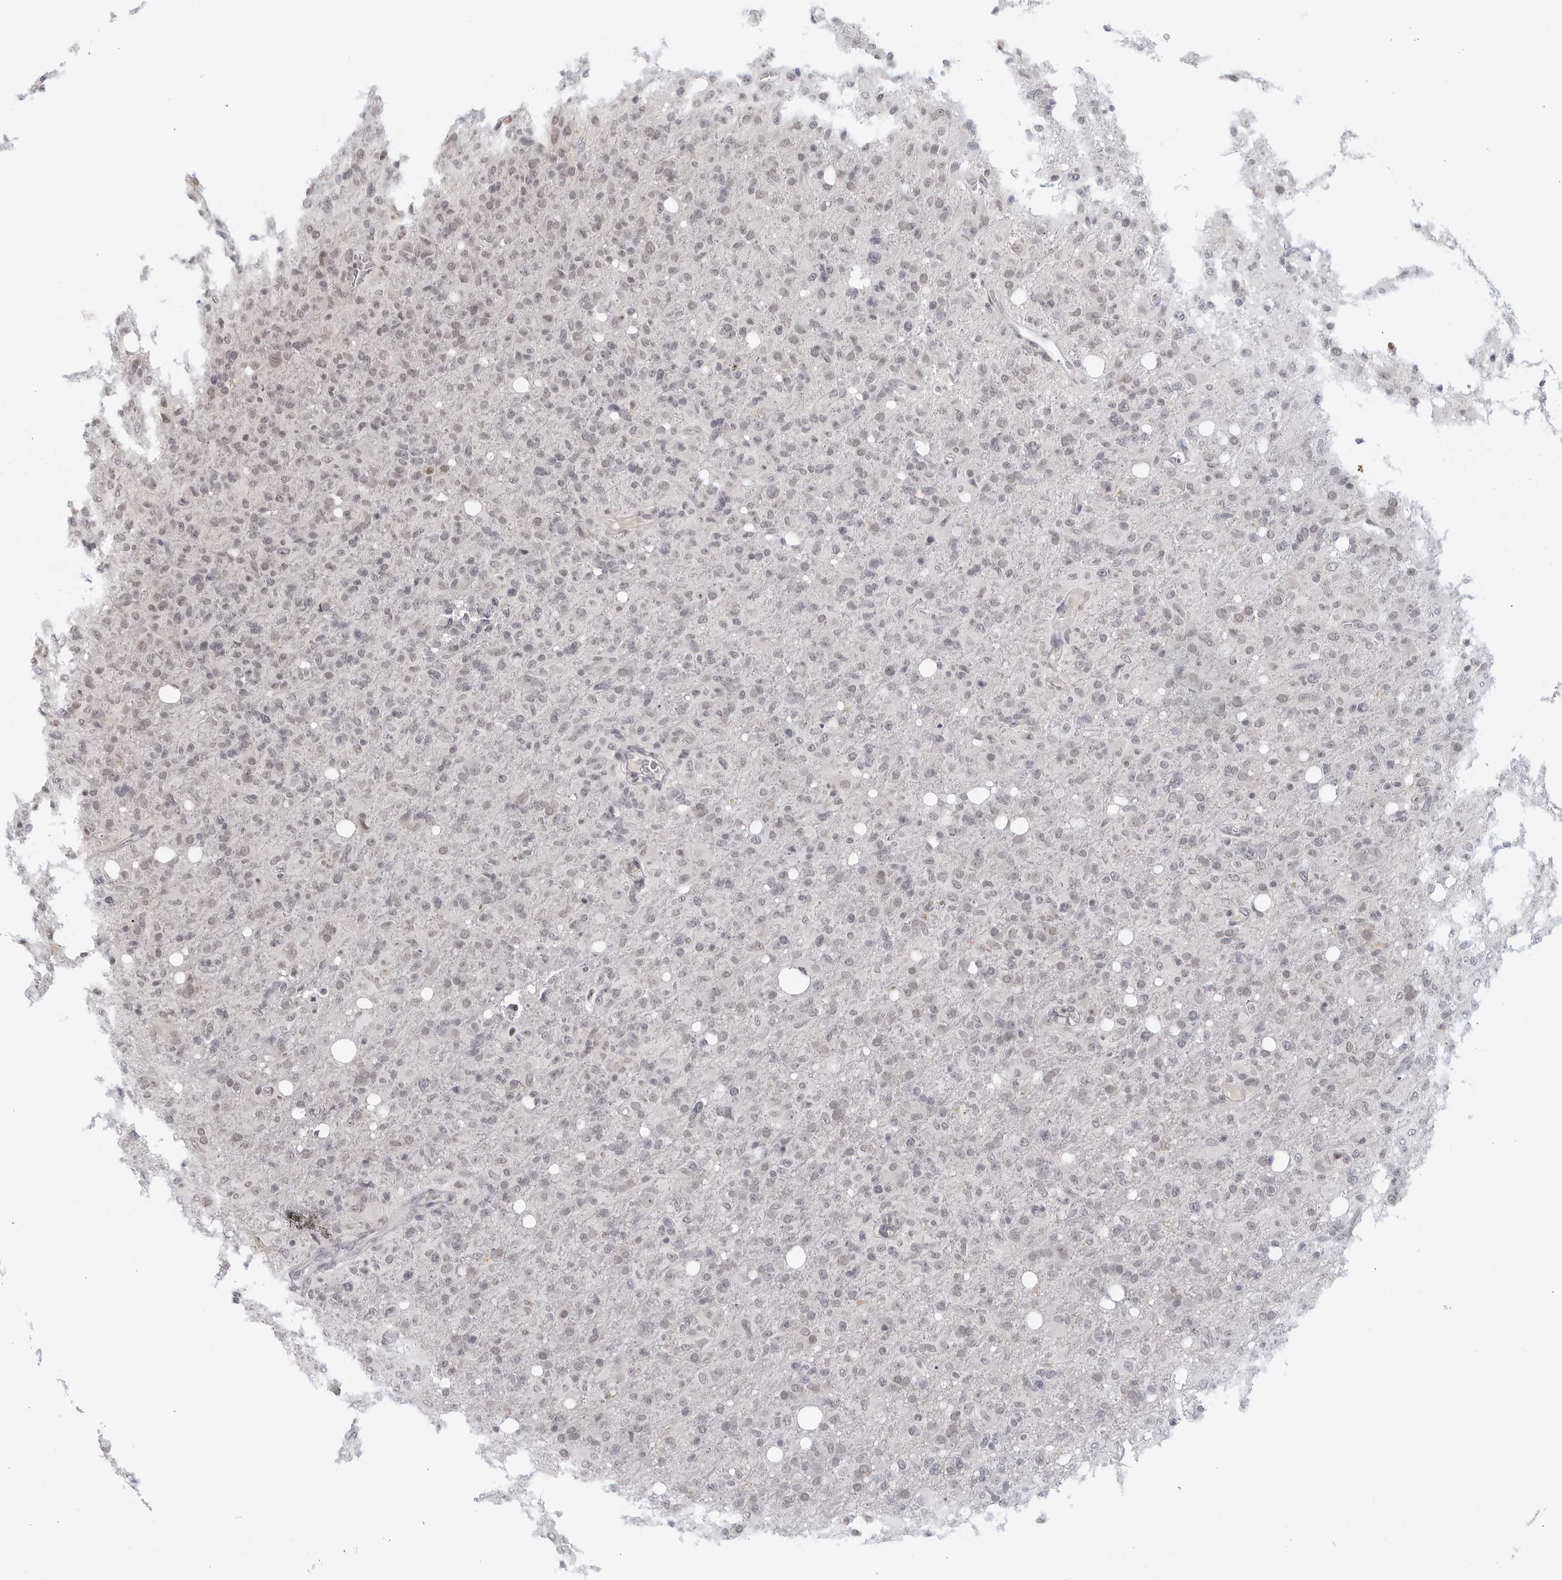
{"staining": {"intensity": "negative", "quantity": "none", "location": "none"}, "tissue": "glioma", "cell_type": "Tumor cells", "image_type": "cancer", "snomed": [{"axis": "morphology", "description": "Glioma, malignant, High grade"}, {"axis": "topography", "description": "Brain"}], "caption": "Human malignant high-grade glioma stained for a protein using immunohistochemistry (IHC) exhibits no expression in tumor cells.", "gene": "RAB11FIP3", "patient": {"sex": "female", "age": 57}}